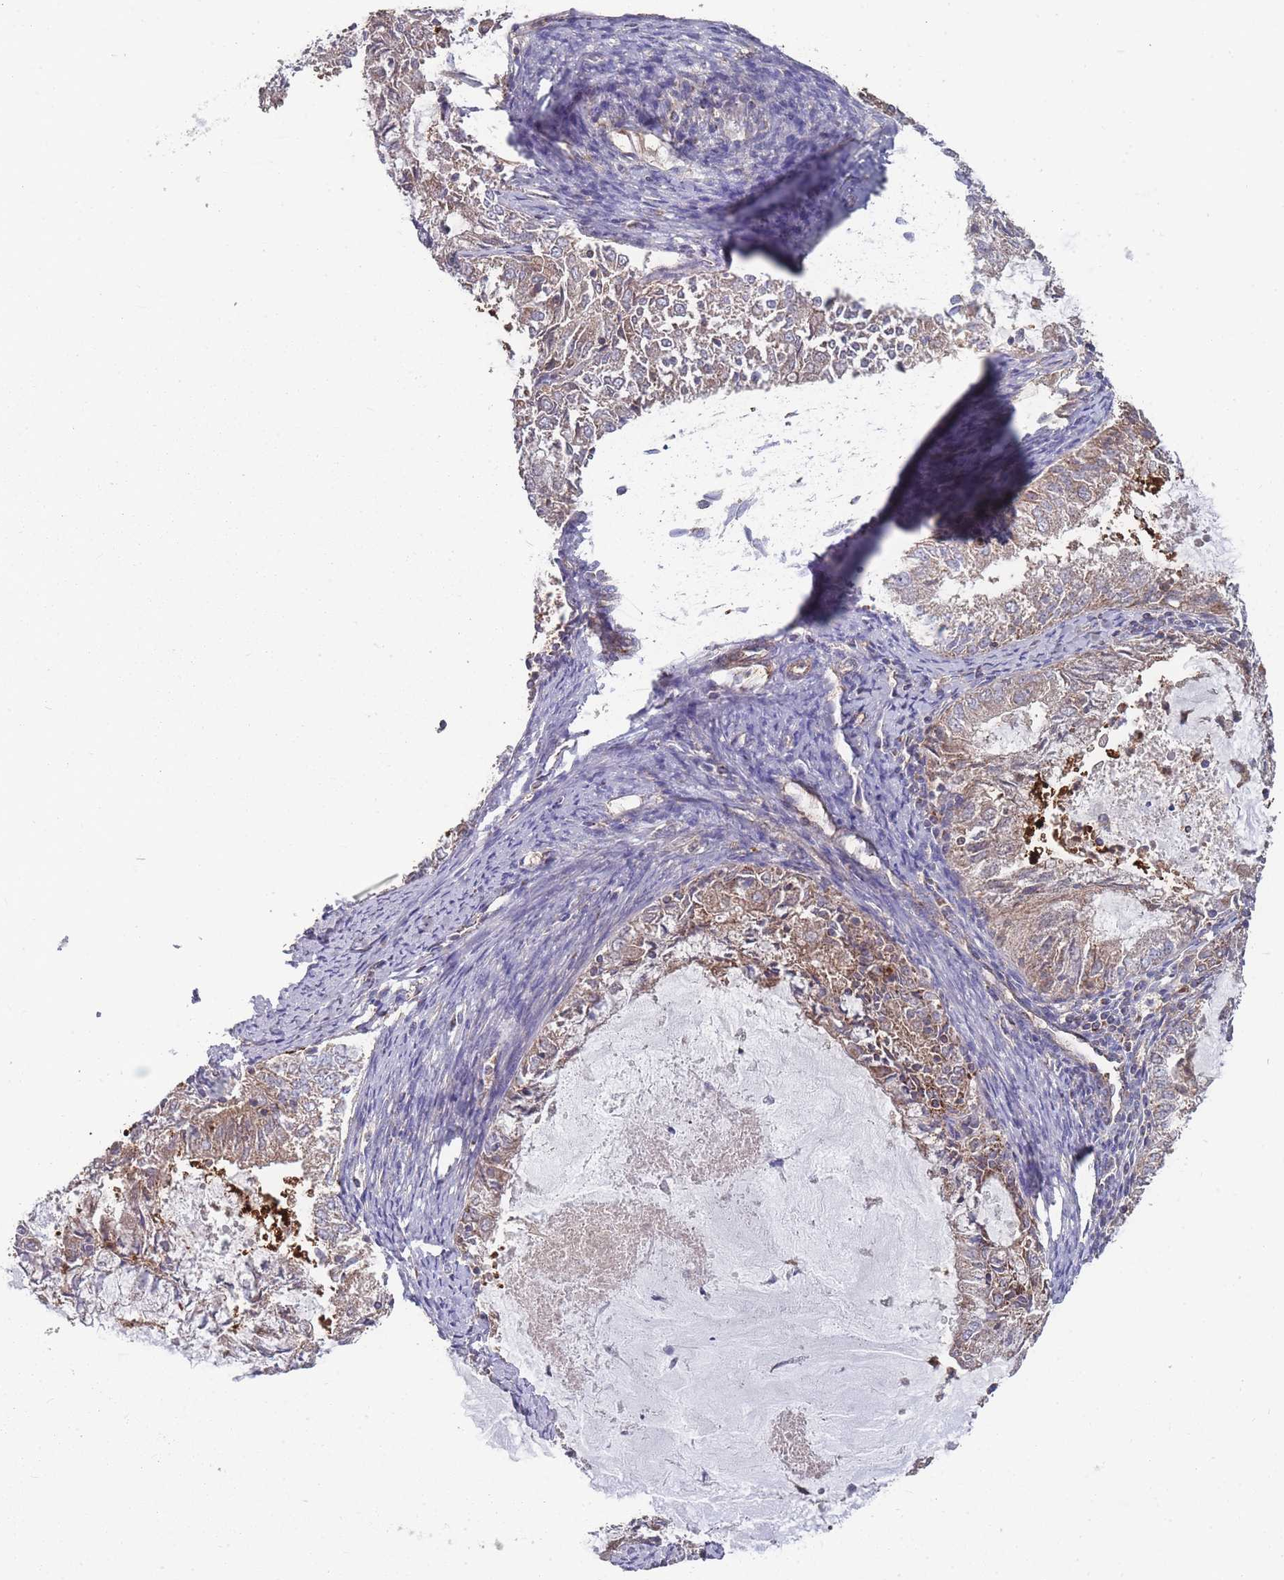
{"staining": {"intensity": "weak", "quantity": ">75%", "location": "cytoplasmic/membranous"}, "tissue": "endometrial cancer", "cell_type": "Tumor cells", "image_type": "cancer", "snomed": [{"axis": "morphology", "description": "Adenocarcinoma, NOS"}, {"axis": "topography", "description": "Endometrium"}], "caption": "Immunohistochemistry photomicrograph of endometrial cancer (adenocarcinoma) stained for a protein (brown), which reveals low levels of weak cytoplasmic/membranous expression in approximately >75% of tumor cells.", "gene": "SLC35B4", "patient": {"sex": "female", "age": 57}}